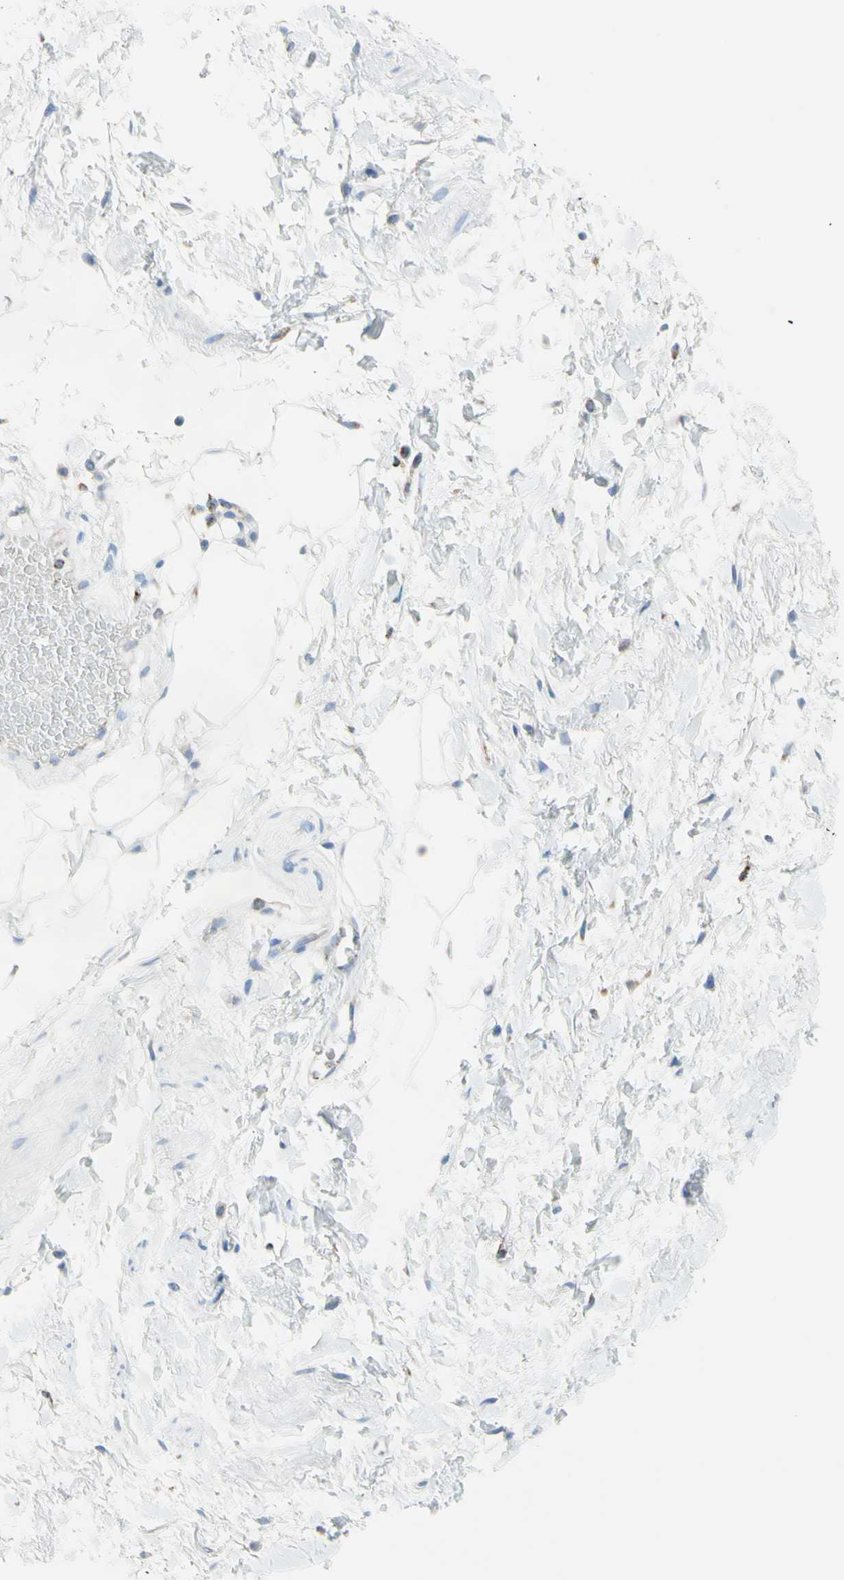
{"staining": {"intensity": "negative", "quantity": "none", "location": "none"}, "tissue": "adipose tissue", "cell_type": "Adipocytes", "image_type": "normal", "snomed": [{"axis": "morphology", "description": "Normal tissue, NOS"}, {"axis": "topography", "description": "Soft tissue"}, {"axis": "topography", "description": "Peripheral nerve tissue"}], "caption": "This is a photomicrograph of IHC staining of unremarkable adipose tissue, which shows no positivity in adipocytes.", "gene": "CYSLTR1", "patient": {"sex": "female", "age": 71}}